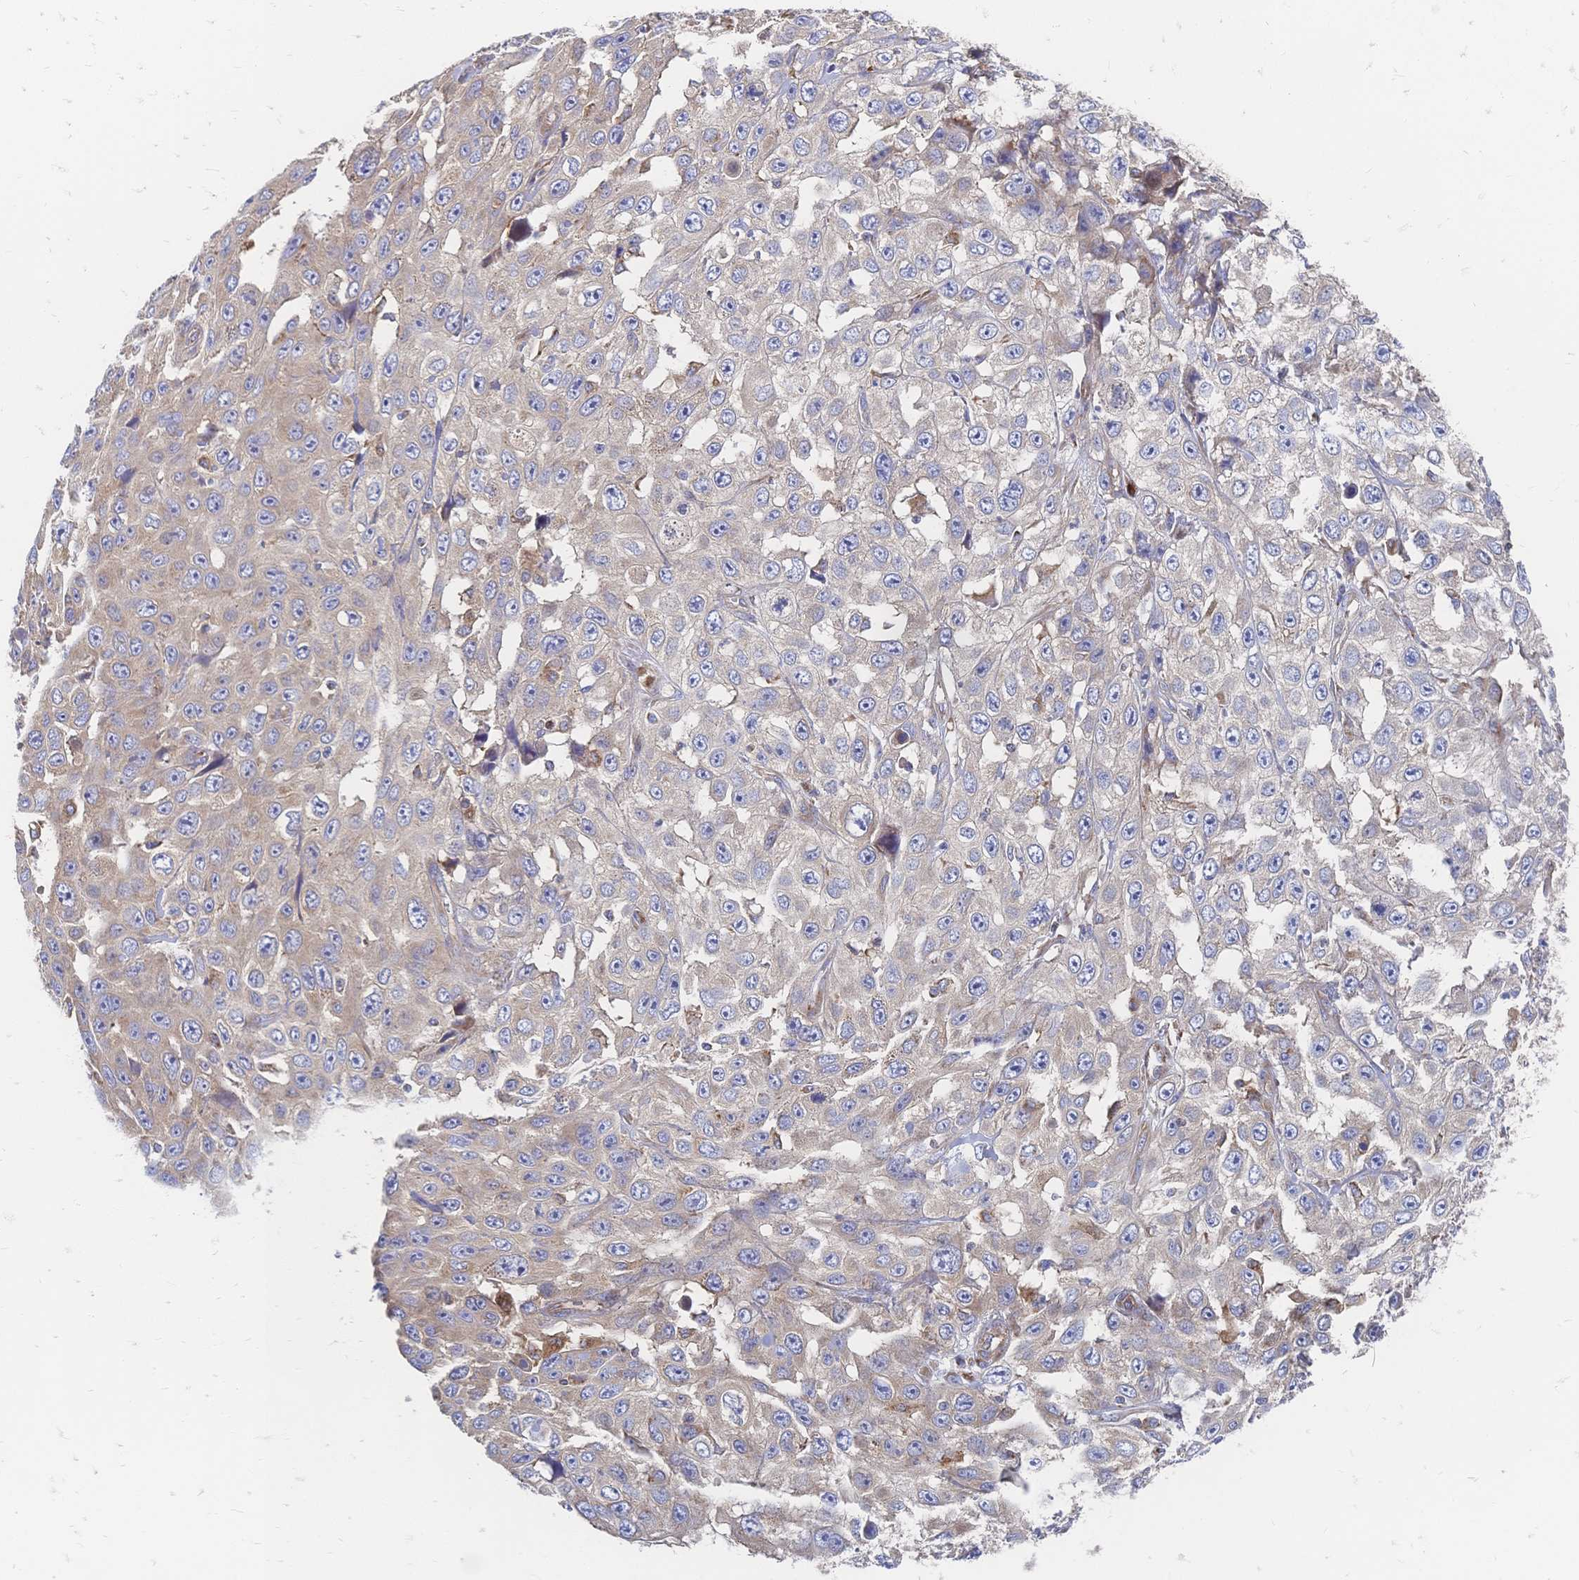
{"staining": {"intensity": "negative", "quantity": "none", "location": "none"}, "tissue": "skin cancer", "cell_type": "Tumor cells", "image_type": "cancer", "snomed": [{"axis": "morphology", "description": "Squamous cell carcinoma, NOS"}, {"axis": "topography", "description": "Skin"}], "caption": "The photomicrograph reveals no staining of tumor cells in skin cancer (squamous cell carcinoma). (DAB (3,3'-diaminobenzidine) IHC, high magnification).", "gene": "SORBS1", "patient": {"sex": "male", "age": 82}}